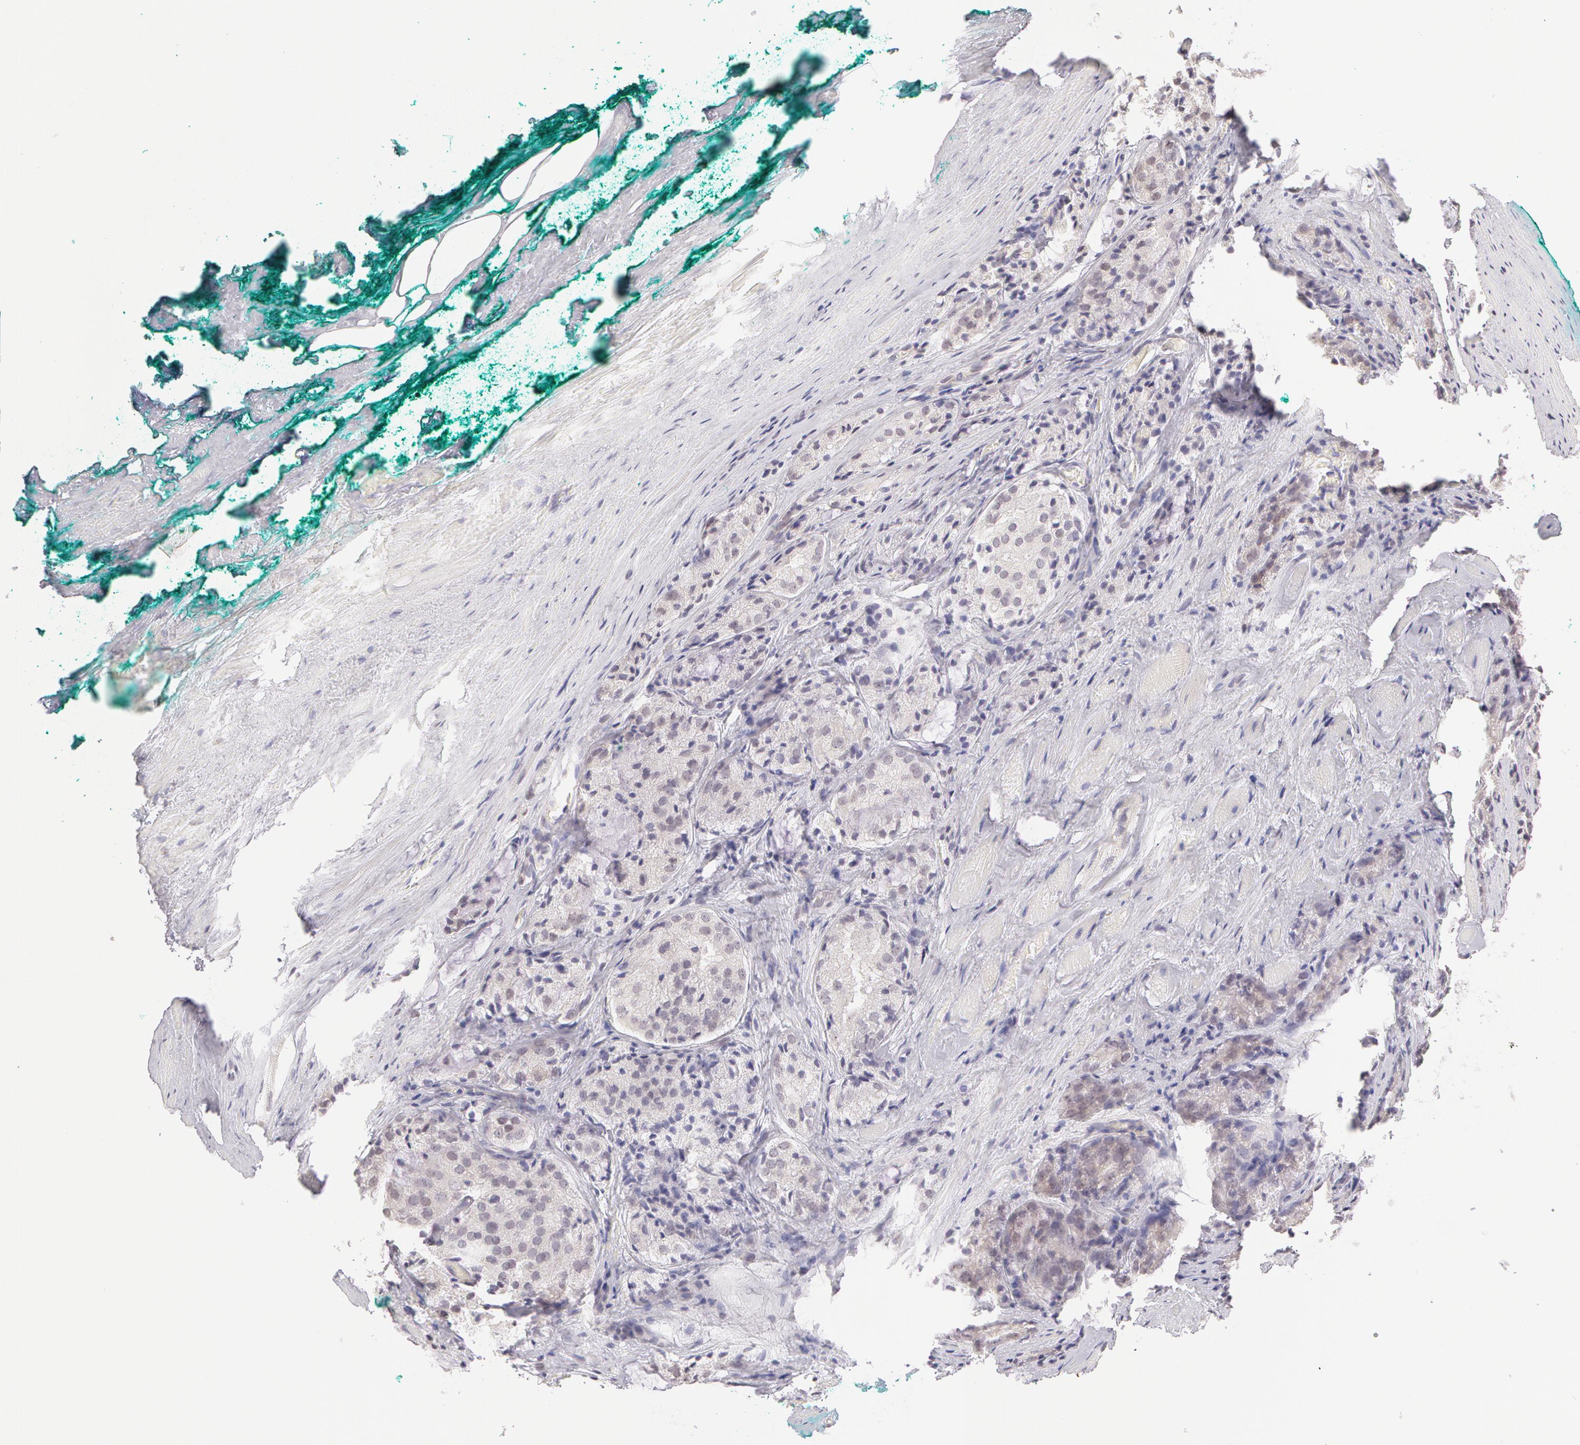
{"staining": {"intensity": "negative", "quantity": "none", "location": "none"}, "tissue": "prostate cancer", "cell_type": "Tumor cells", "image_type": "cancer", "snomed": [{"axis": "morphology", "description": "Adenocarcinoma, Medium grade"}, {"axis": "topography", "description": "Prostate"}], "caption": "IHC micrograph of neoplastic tissue: prostate cancer stained with DAB shows no significant protein expression in tumor cells.", "gene": "ZNF597", "patient": {"sex": "male", "age": 60}}